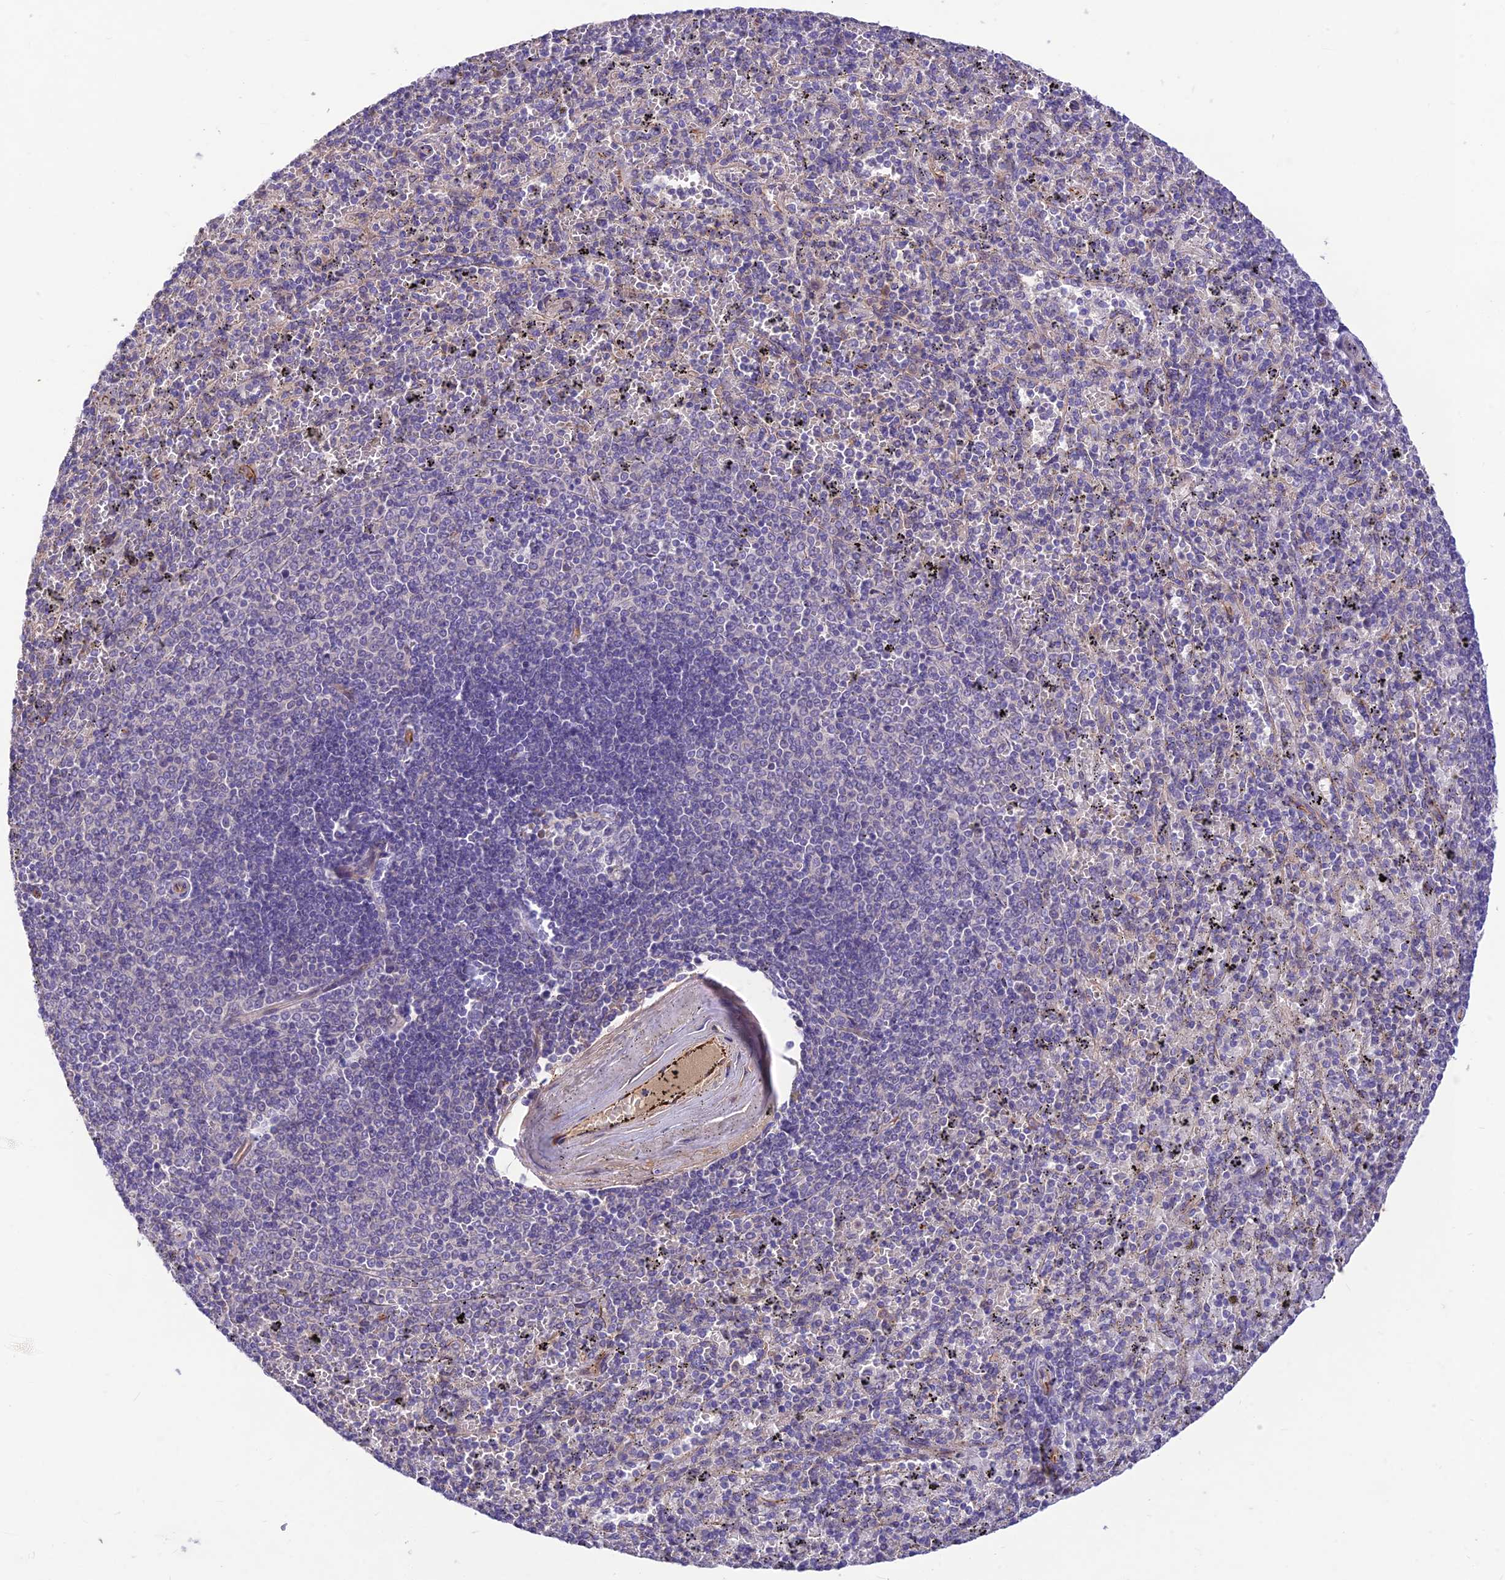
{"staining": {"intensity": "negative", "quantity": "none", "location": "none"}, "tissue": "spleen", "cell_type": "Cells in red pulp", "image_type": "normal", "snomed": [{"axis": "morphology", "description": "Normal tissue, NOS"}, {"axis": "topography", "description": "Spleen"}], "caption": "The immunohistochemistry (IHC) photomicrograph has no significant positivity in cells in red pulp of spleen. (DAB (3,3'-diaminobenzidine) IHC, high magnification).", "gene": "ST8SIA5", "patient": {"sex": "male", "age": 82}}